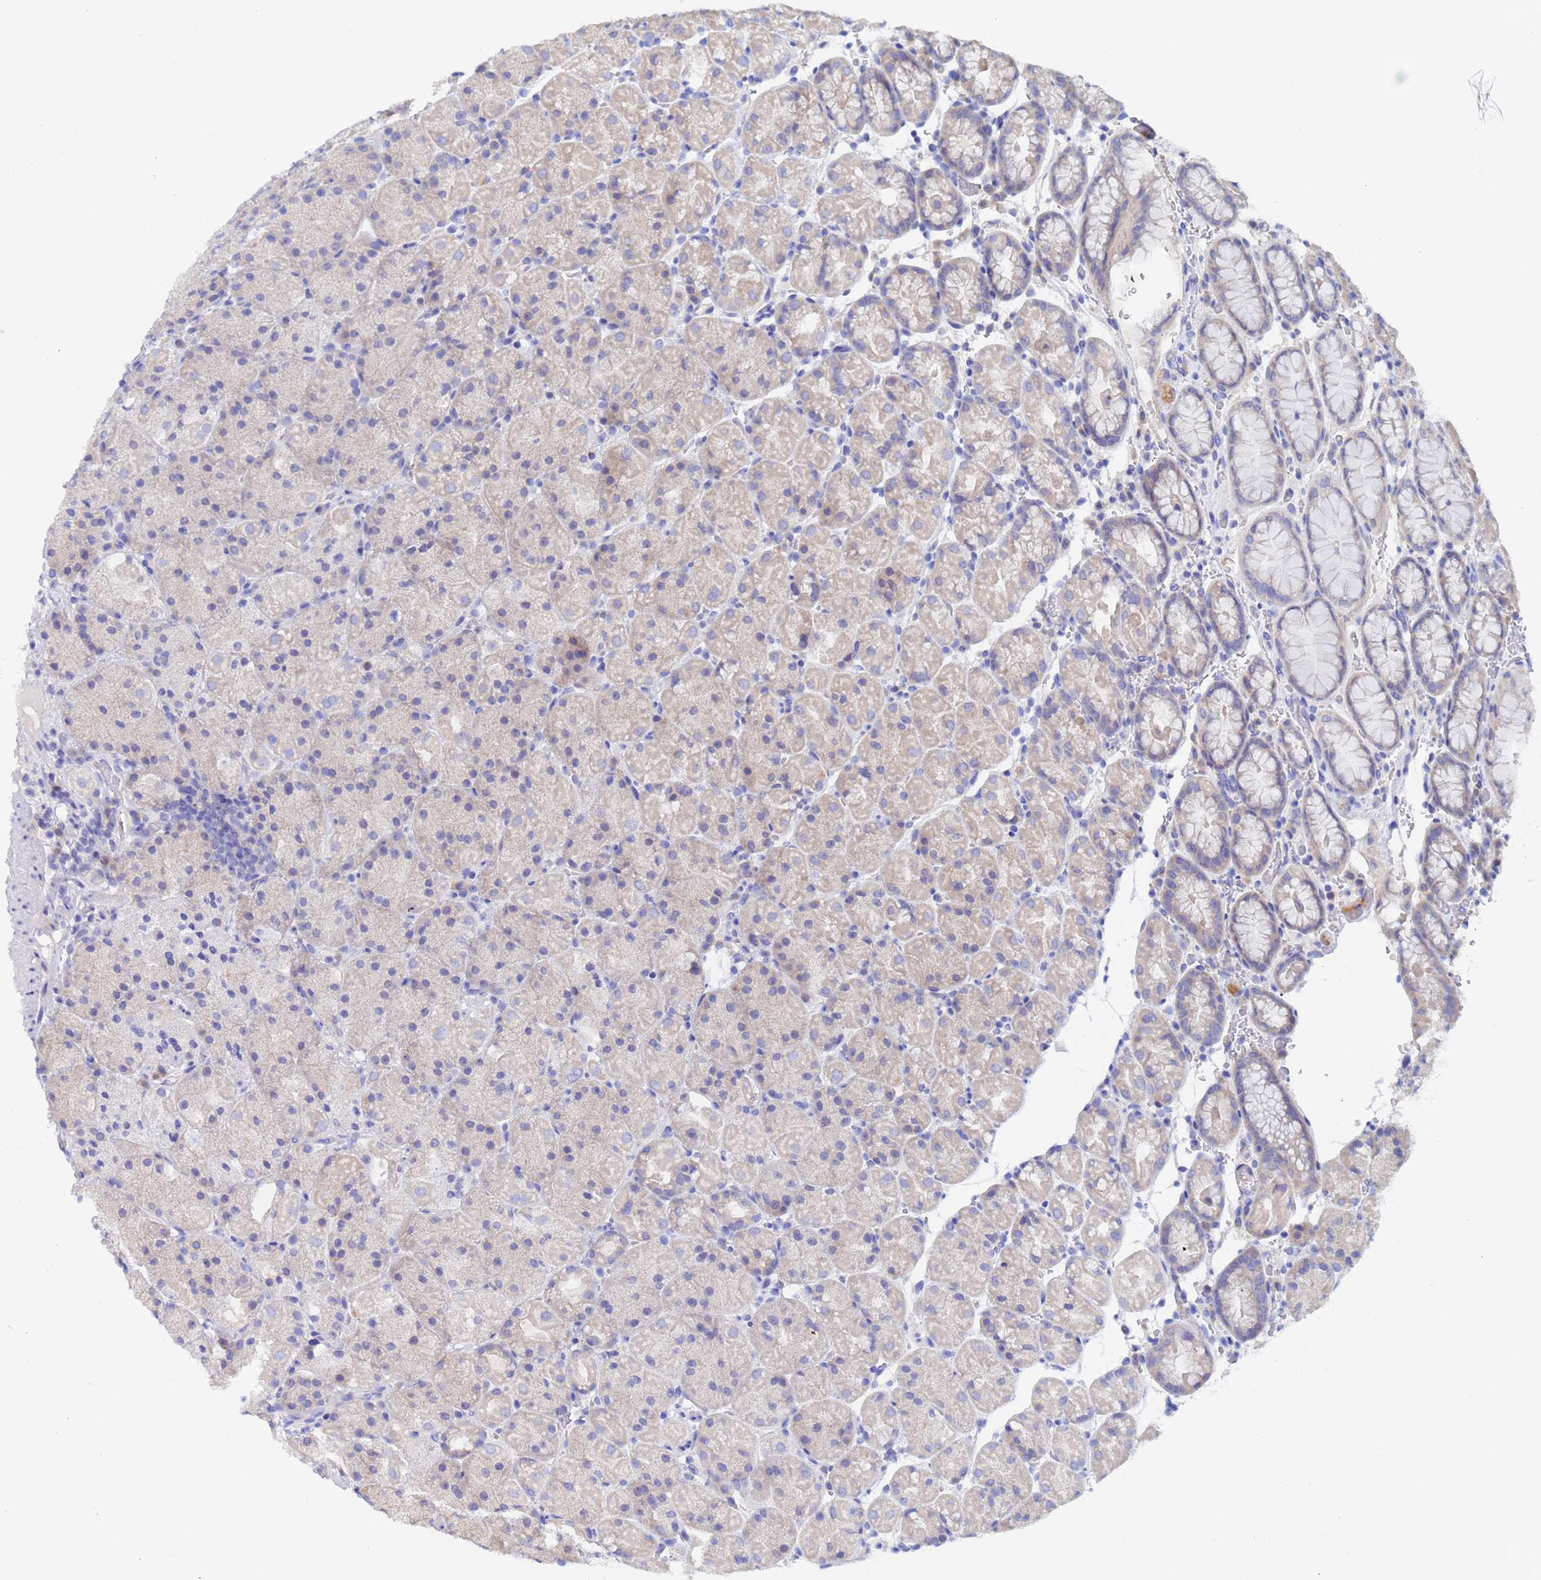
{"staining": {"intensity": "weak", "quantity": "<25%", "location": "cytoplasmic/membranous"}, "tissue": "stomach", "cell_type": "Glandular cells", "image_type": "normal", "snomed": [{"axis": "morphology", "description": "Normal tissue, NOS"}, {"axis": "topography", "description": "Stomach, upper"}, {"axis": "topography", "description": "Stomach, lower"}], "caption": "Immunohistochemistry histopathology image of benign stomach: stomach stained with DAB demonstrates no significant protein expression in glandular cells. The staining was performed using DAB (3,3'-diaminobenzidine) to visualize the protein expression in brown, while the nuclei were stained in blue with hematoxylin (Magnification: 20x).", "gene": "UBE2O", "patient": {"sex": "male", "age": 67}}